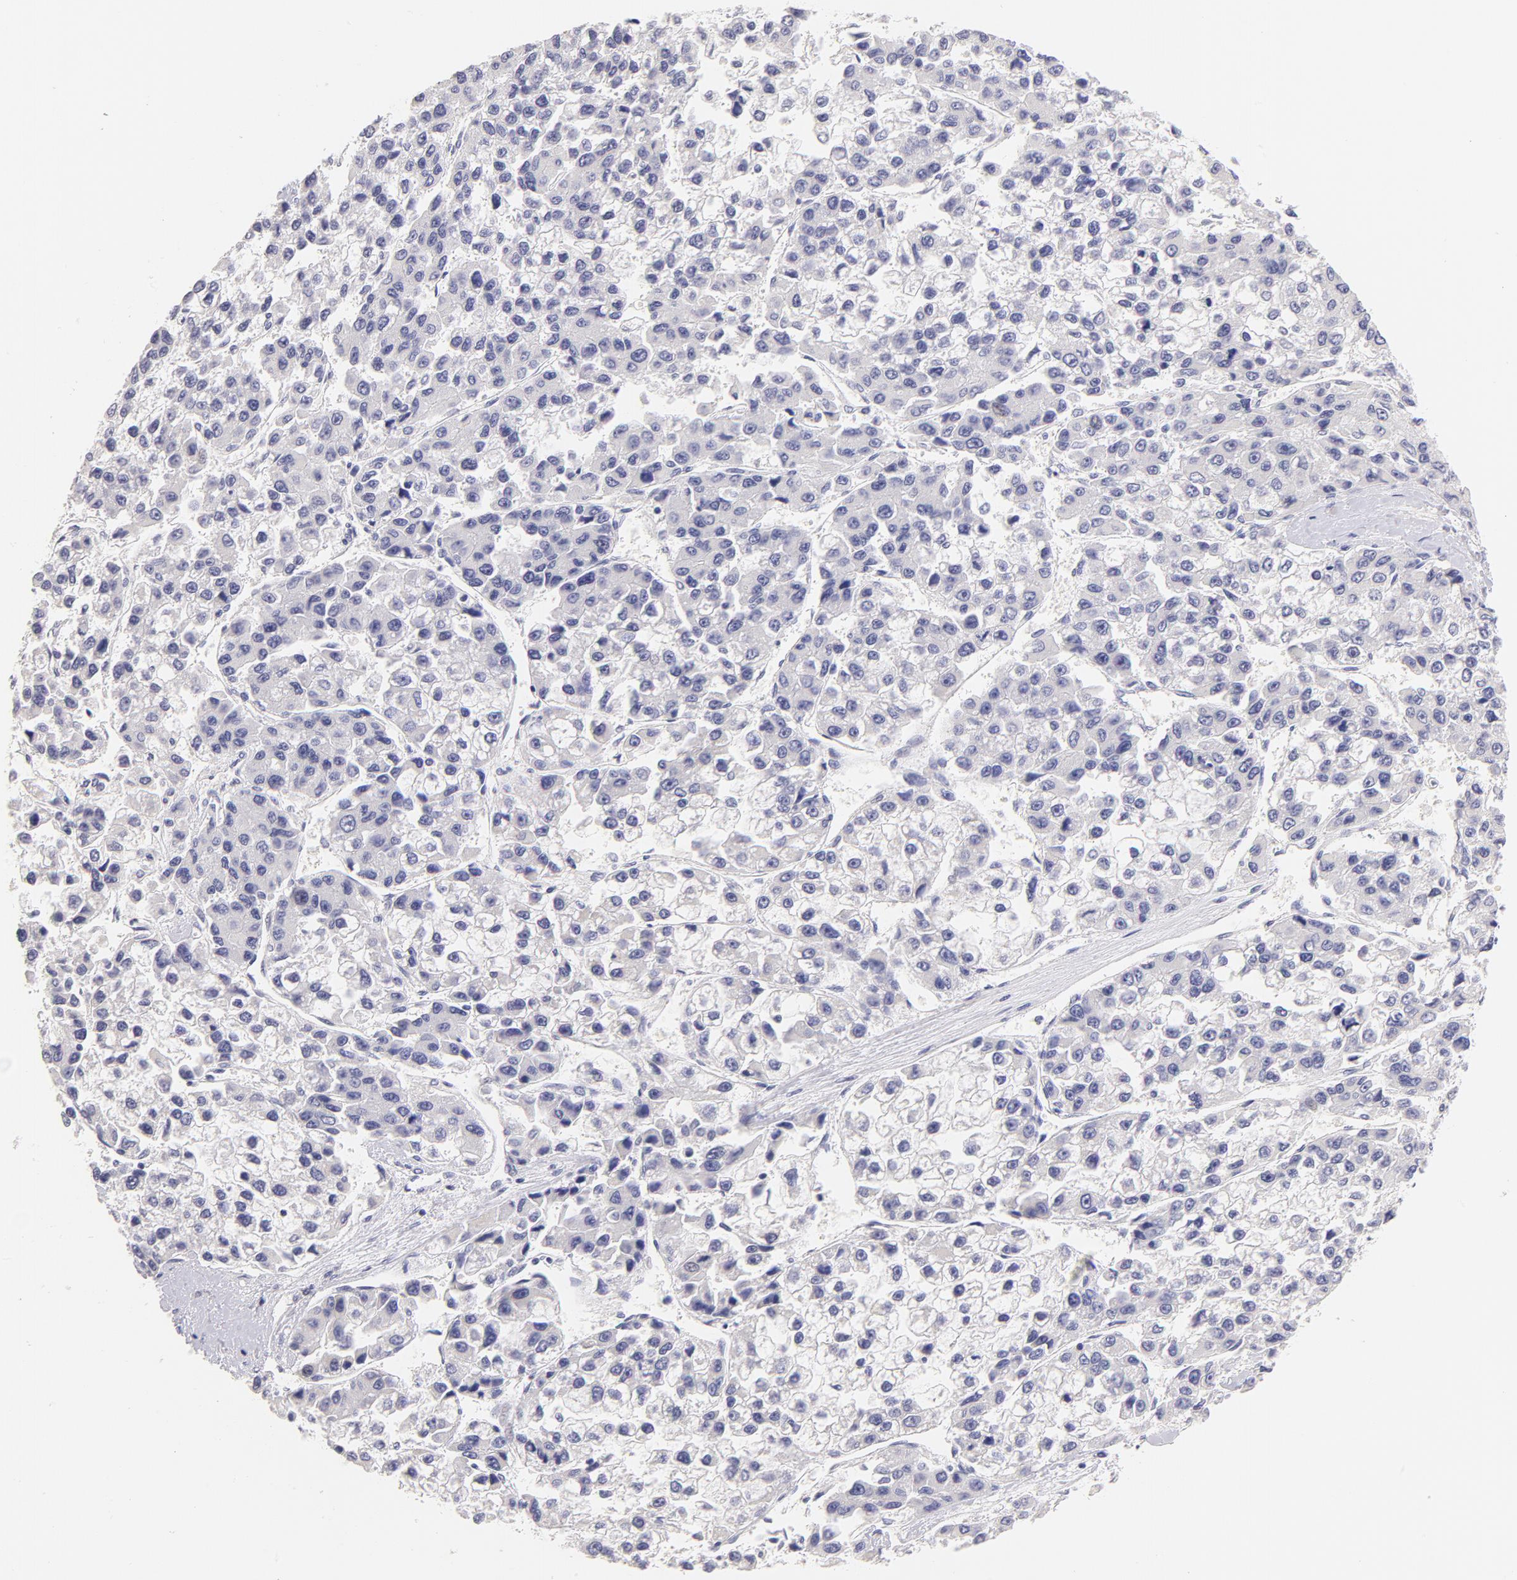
{"staining": {"intensity": "negative", "quantity": "none", "location": "none"}, "tissue": "liver cancer", "cell_type": "Tumor cells", "image_type": "cancer", "snomed": [{"axis": "morphology", "description": "Carcinoma, Hepatocellular, NOS"}, {"axis": "topography", "description": "Liver"}], "caption": "Liver cancer was stained to show a protein in brown. There is no significant expression in tumor cells.", "gene": "CD44", "patient": {"sex": "female", "age": 66}}